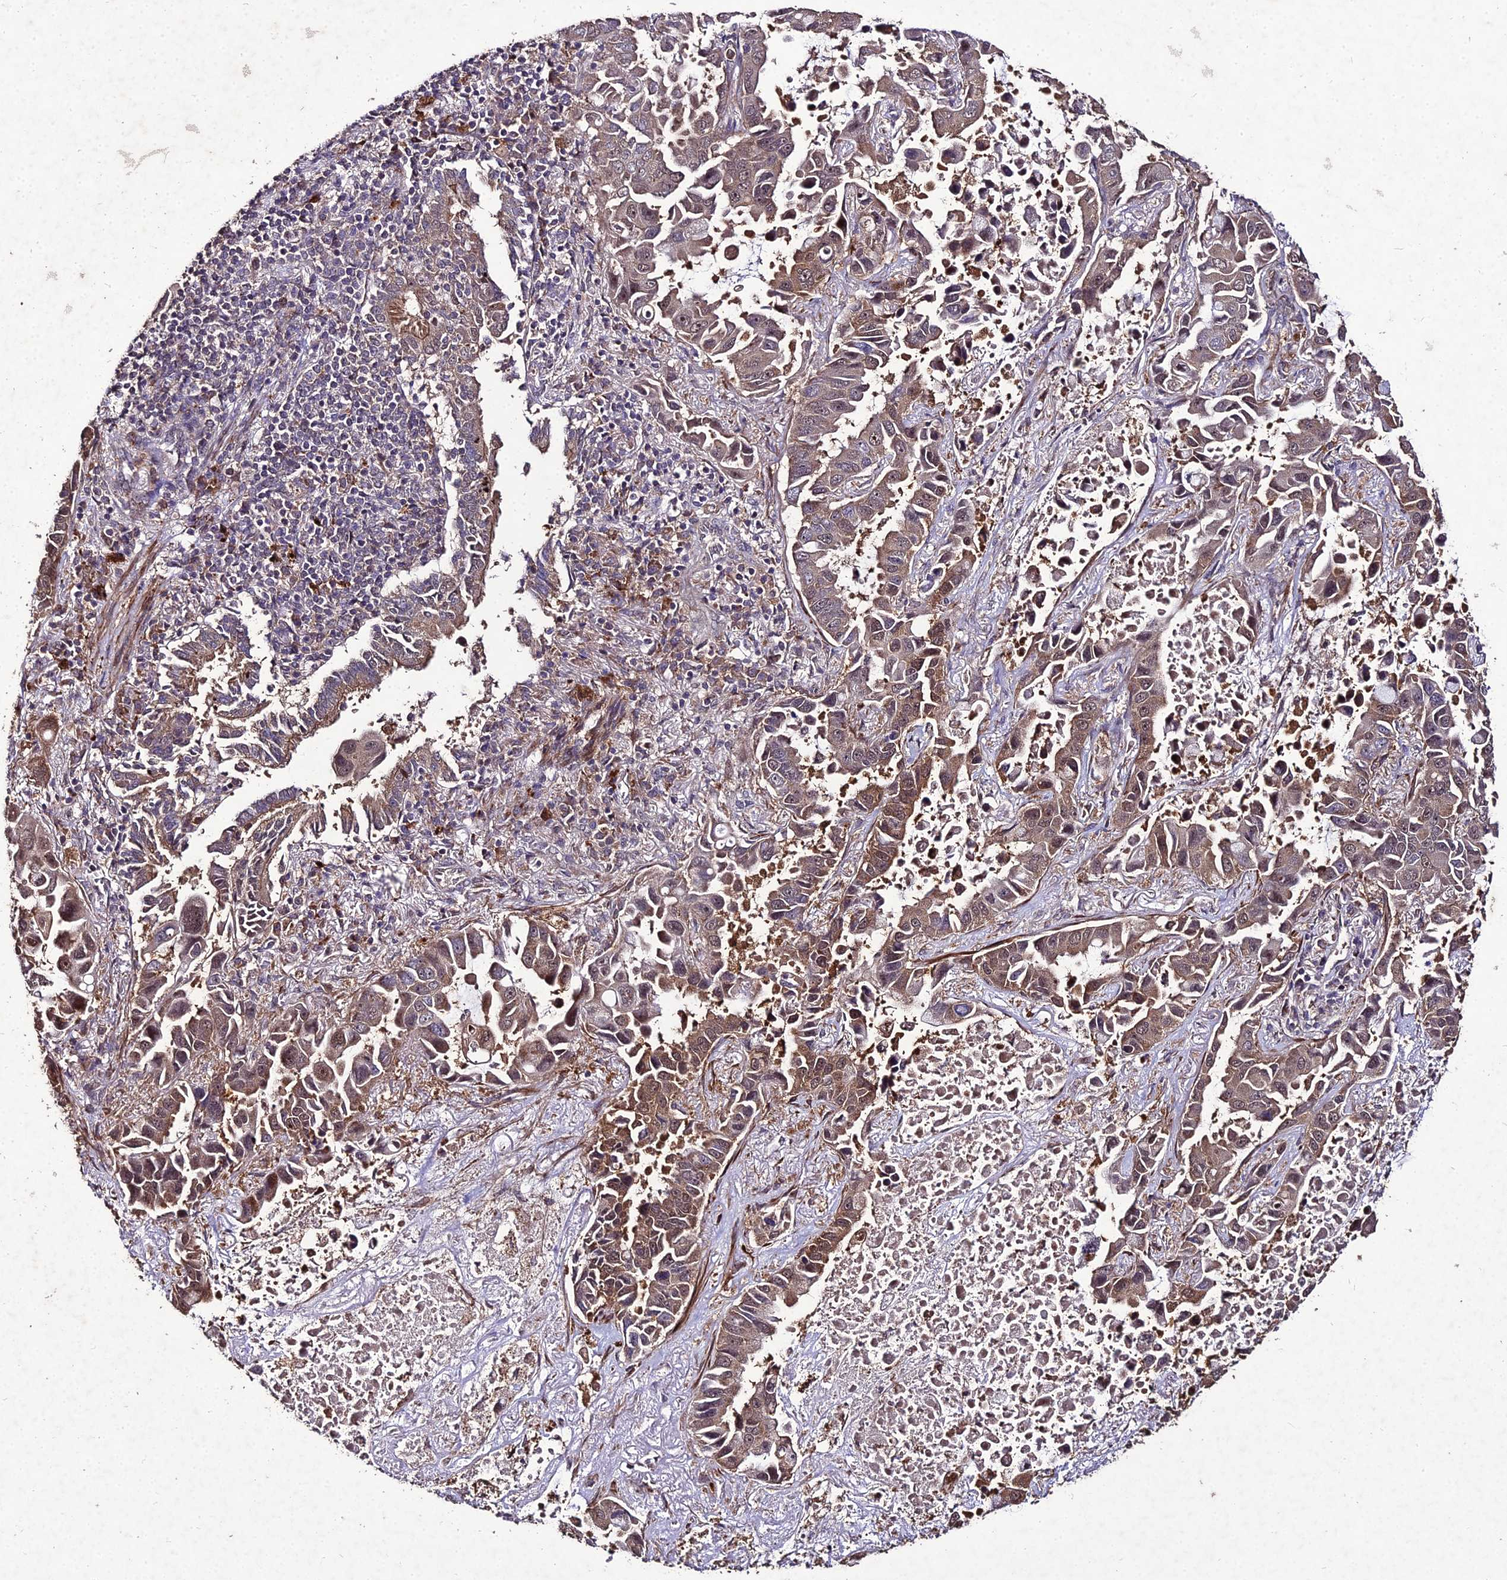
{"staining": {"intensity": "moderate", "quantity": "25%-75%", "location": "cytoplasmic/membranous"}, "tissue": "lung cancer", "cell_type": "Tumor cells", "image_type": "cancer", "snomed": [{"axis": "morphology", "description": "Adenocarcinoma, NOS"}, {"axis": "topography", "description": "Lung"}], "caption": "Immunohistochemistry (IHC) (DAB (3,3'-diaminobenzidine)) staining of adenocarcinoma (lung) exhibits moderate cytoplasmic/membranous protein positivity in approximately 25%-75% of tumor cells.", "gene": "ZNF766", "patient": {"sex": "male", "age": 64}}